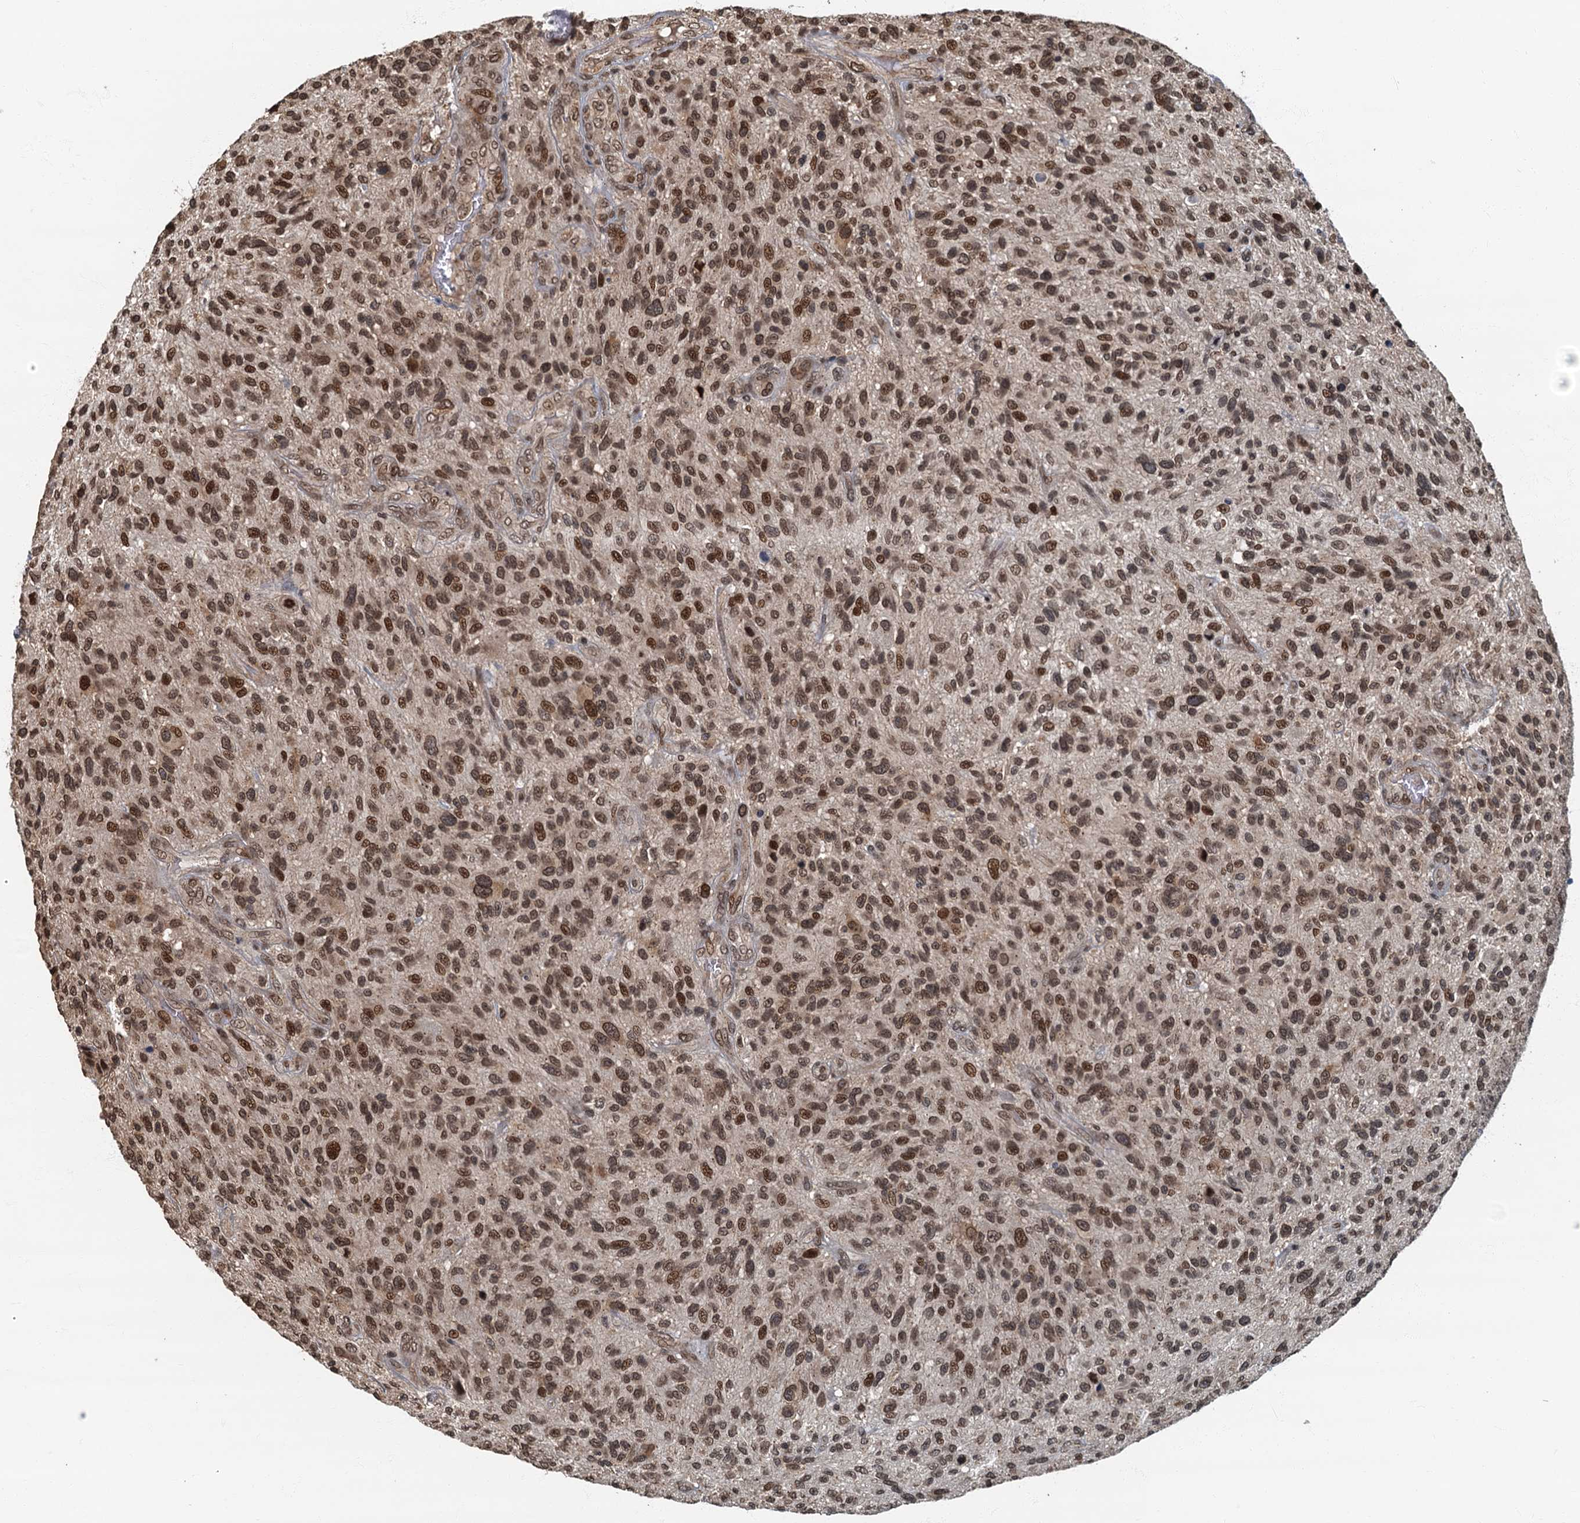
{"staining": {"intensity": "strong", "quantity": ">75%", "location": "nuclear"}, "tissue": "glioma", "cell_type": "Tumor cells", "image_type": "cancer", "snomed": [{"axis": "morphology", "description": "Glioma, malignant, High grade"}, {"axis": "topography", "description": "Brain"}], "caption": "A brown stain highlights strong nuclear staining of a protein in glioma tumor cells. (DAB IHC with brightfield microscopy, high magnification).", "gene": "CKAP2L", "patient": {"sex": "male", "age": 47}}